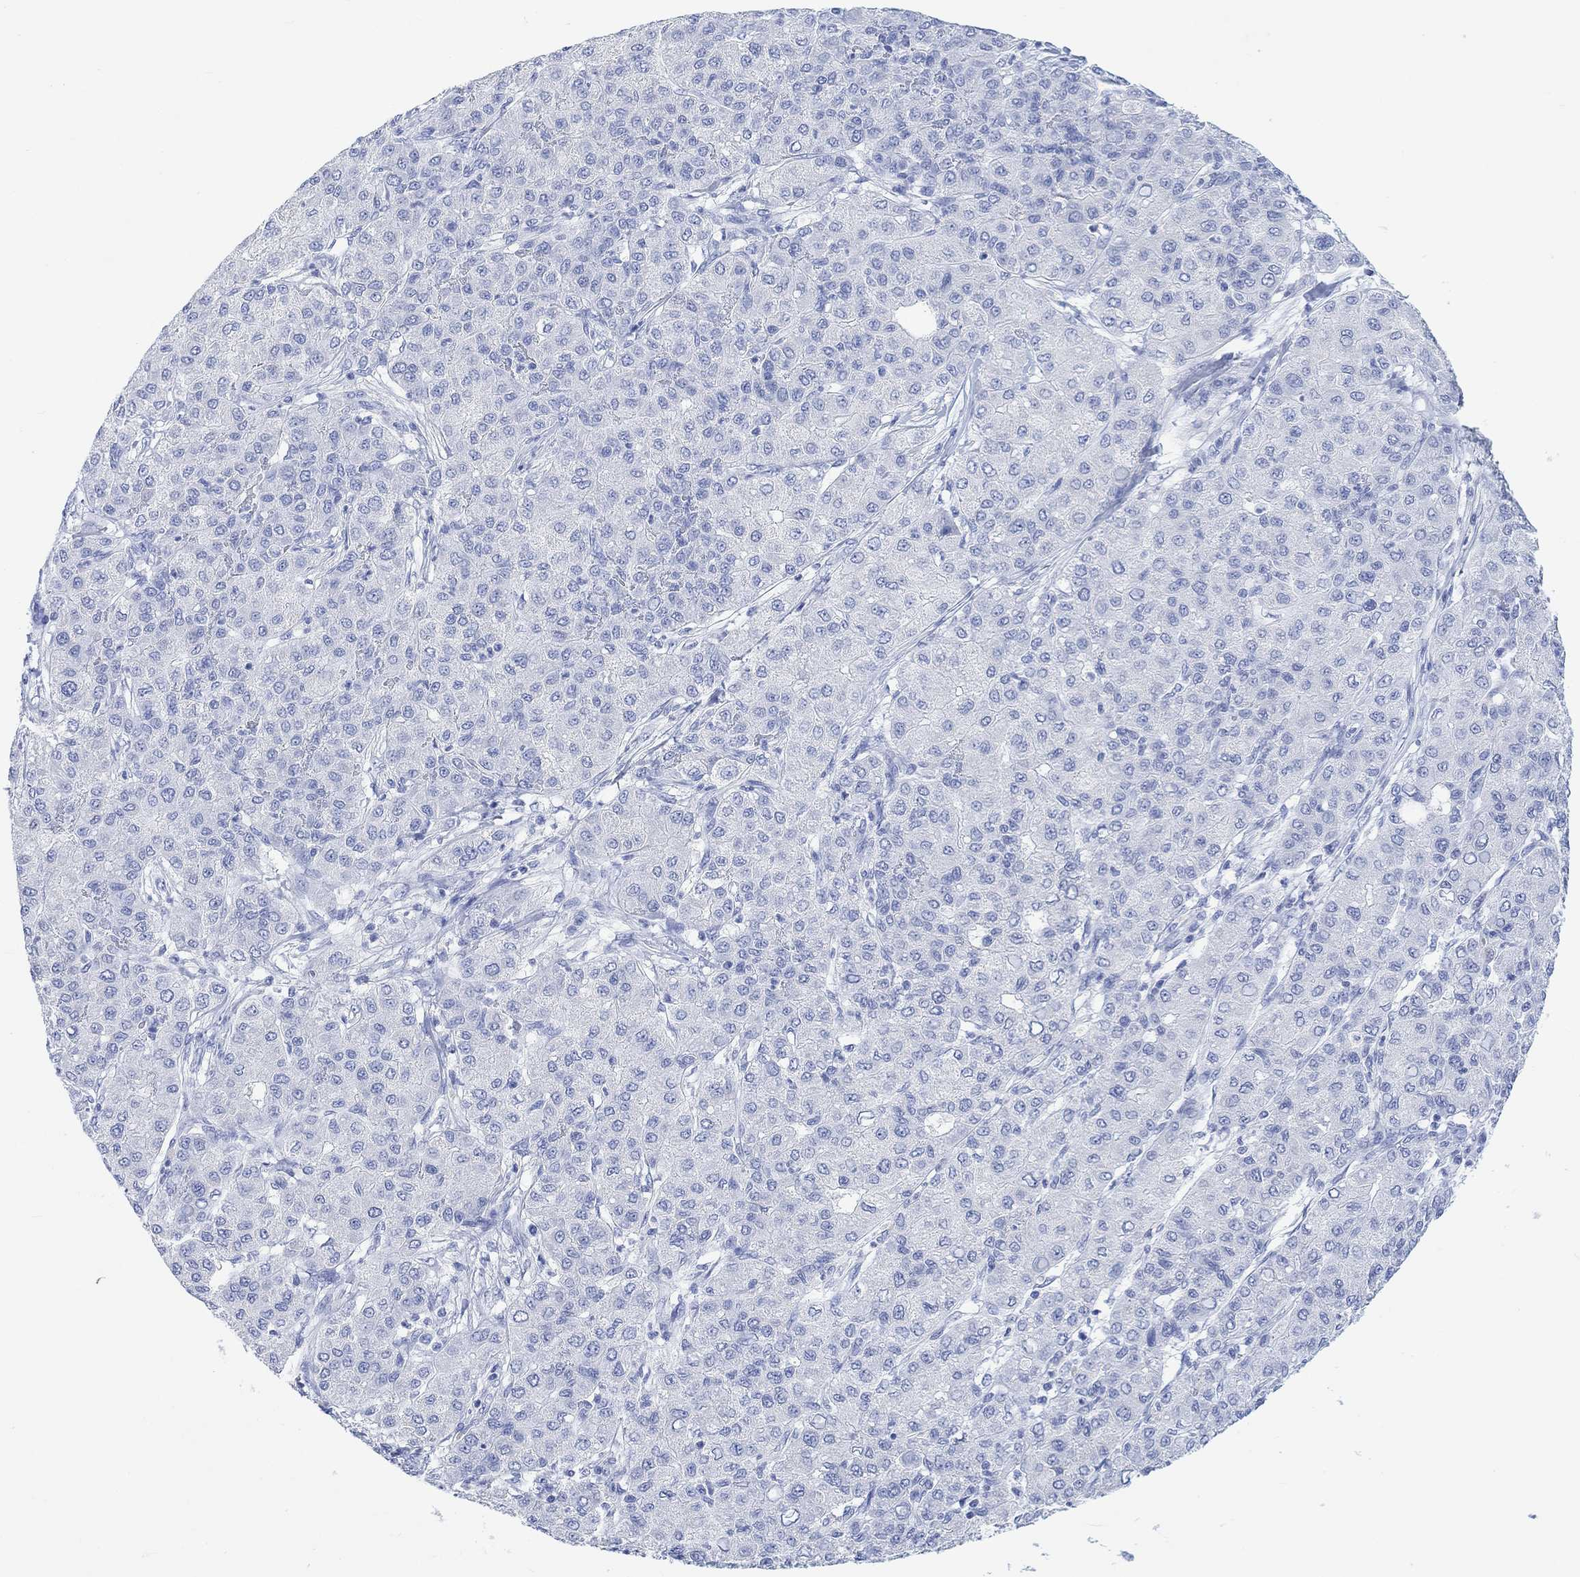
{"staining": {"intensity": "negative", "quantity": "none", "location": "none"}, "tissue": "liver cancer", "cell_type": "Tumor cells", "image_type": "cancer", "snomed": [{"axis": "morphology", "description": "Carcinoma, Hepatocellular, NOS"}, {"axis": "topography", "description": "Liver"}], "caption": "Histopathology image shows no protein positivity in tumor cells of hepatocellular carcinoma (liver) tissue.", "gene": "CALCA", "patient": {"sex": "male", "age": 65}}